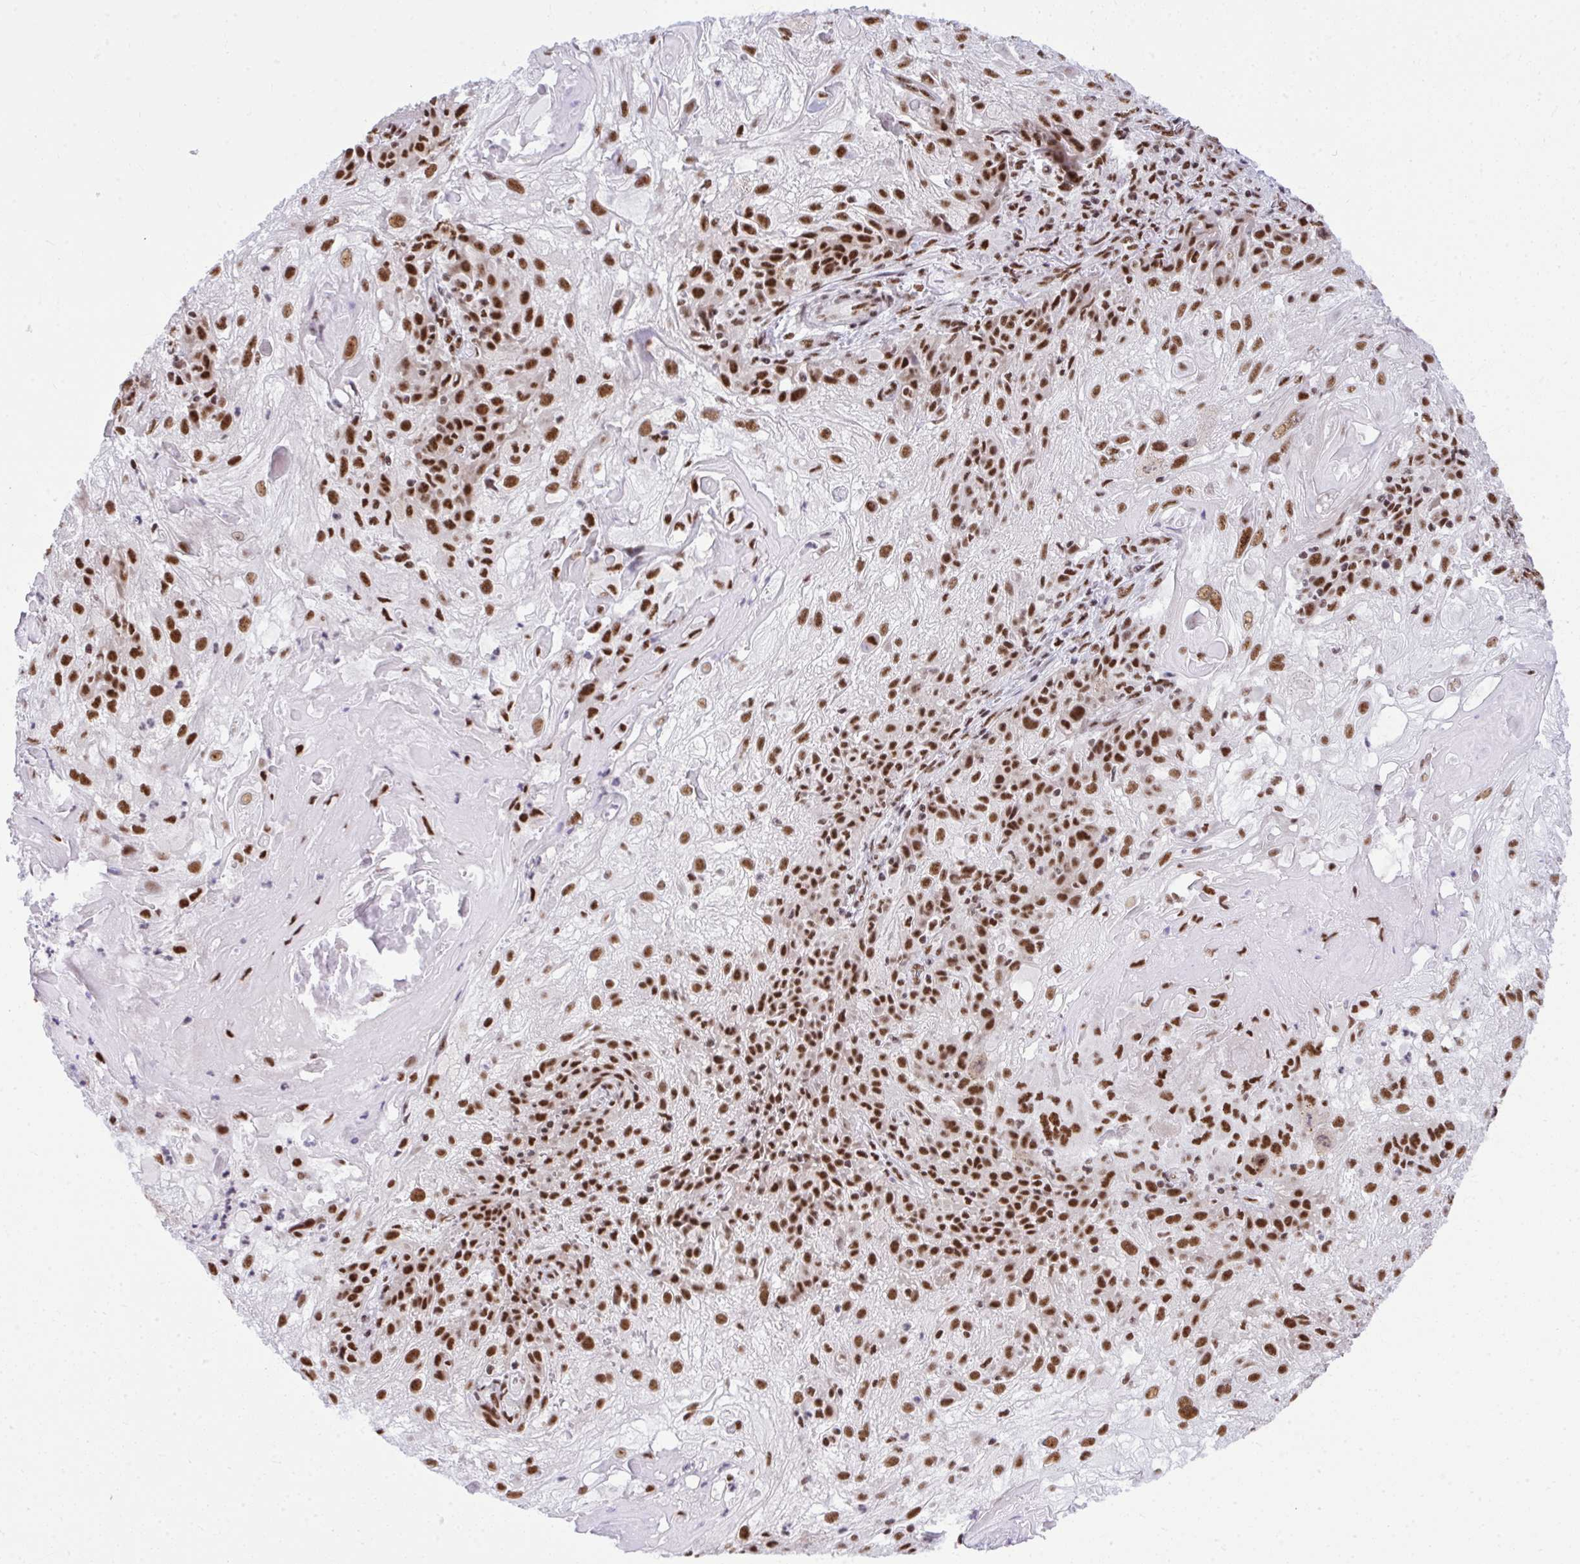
{"staining": {"intensity": "moderate", "quantity": ">75%", "location": "nuclear"}, "tissue": "skin cancer", "cell_type": "Tumor cells", "image_type": "cancer", "snomed": [{"axis": "morphology", "description": "Normal tissue, NOS"}, {"axis": "morphology", "description": "Squamous cell carcinoma, NOS"}, {"axis": "topography", "description": "Skin"}], "caption": "Skin cancer stained with a protein marker shows moderate staining in tumor cells.", "gene": "PRPF19", "patient": {"sex": "female", "age": 83}}